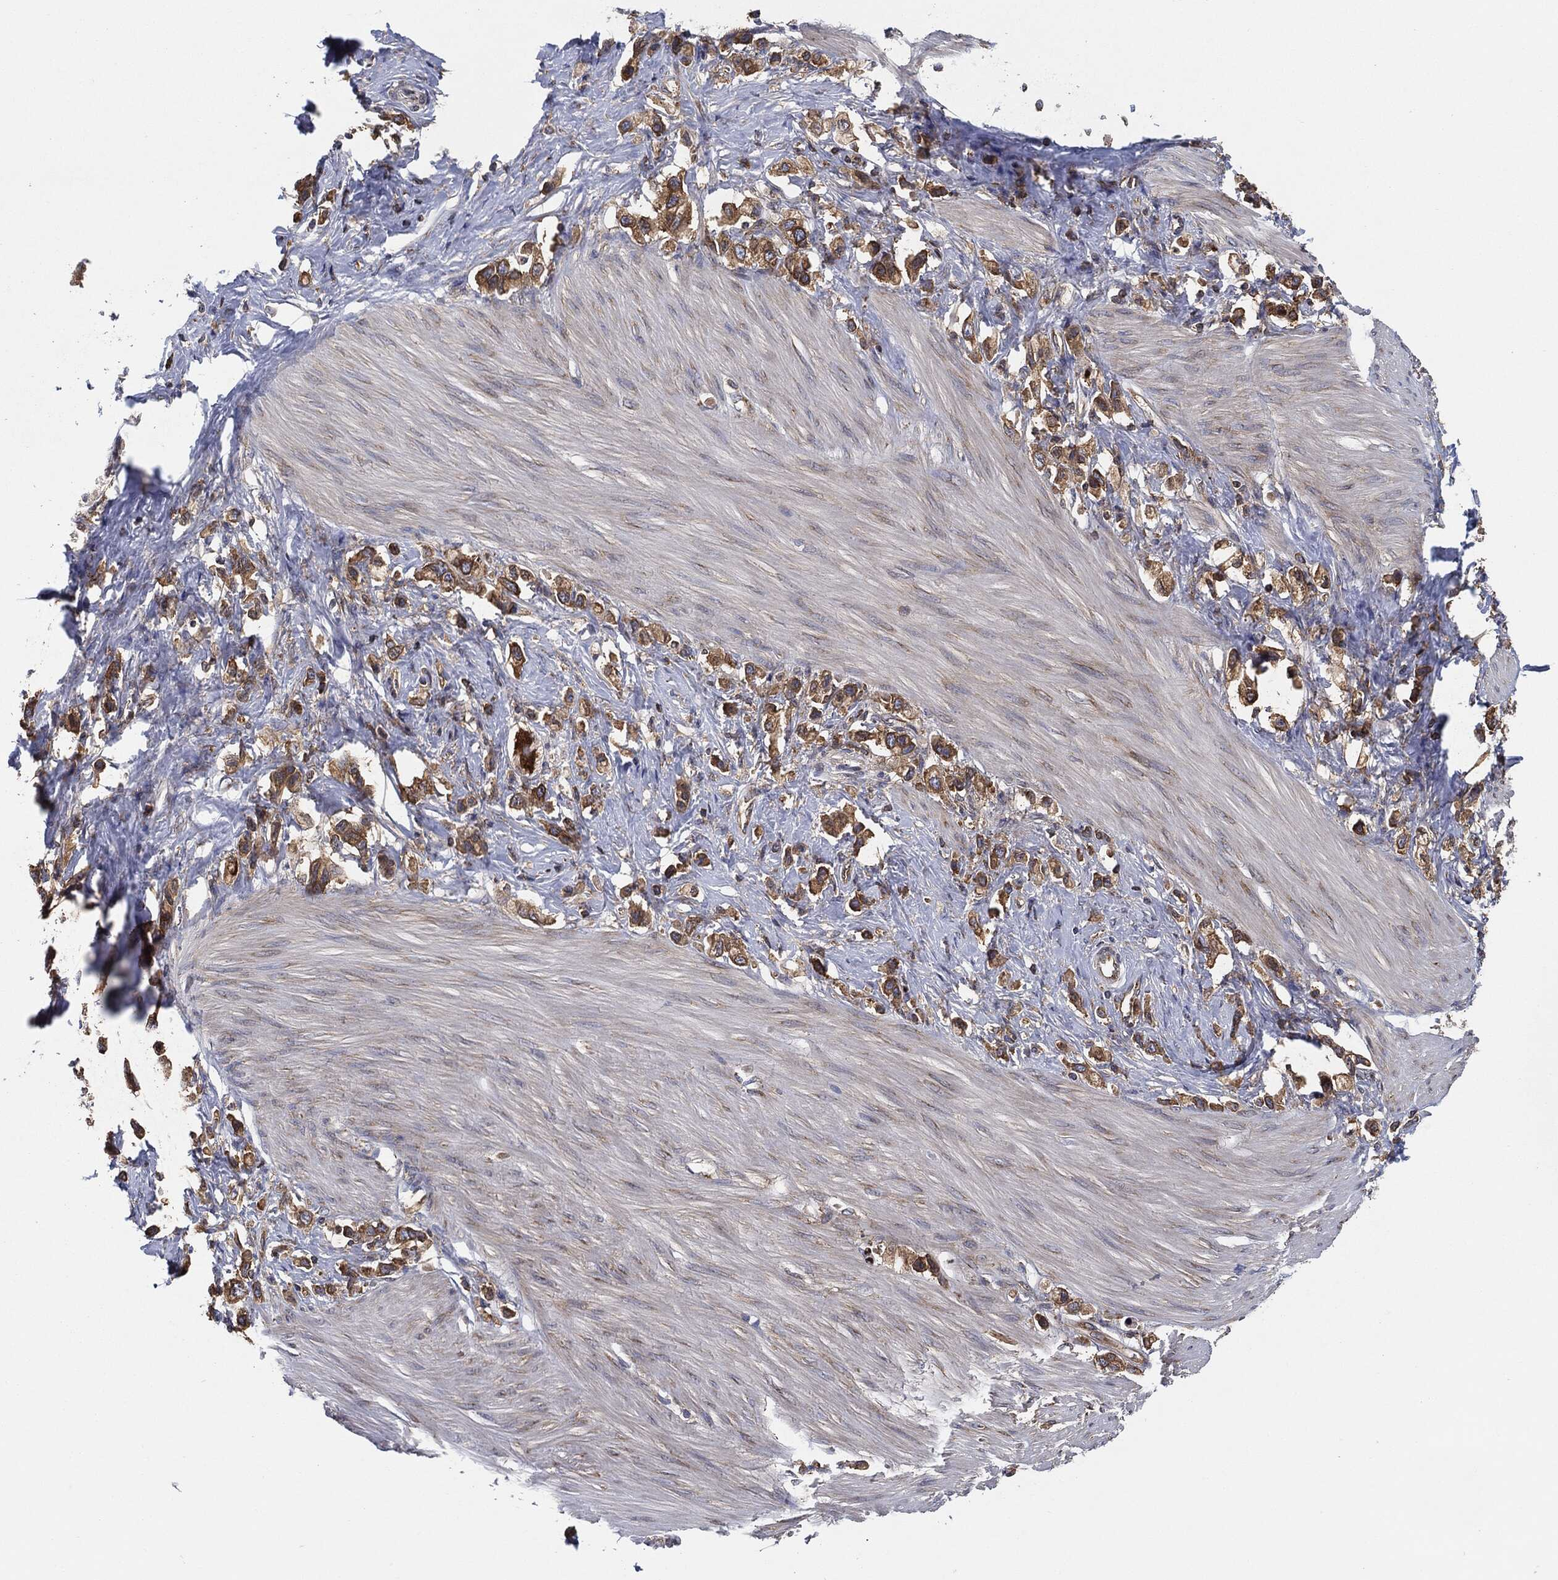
{"staining": {"intensity": "moderate", "quantity": ">75%", "location": "cytoplasmic/membranous"}, "tissue": "stomach cancer", "cell_type": "Tumor cells", "image_type": "cancer", "snomed": [{"axis": "morphology", "description": "Normal tissue, NOS"}, {"axis": "morphology", "description": "Adenocarcinoma, NOS"}, {"axis": "morphology", "description": "Adenocarcinoma, High grade"}, {"axis": "topography", "description": "Stomach, upper"}, {"axis": "topography", "description": "Stomach"}], "caption": "The micrograph demonstrates a brown stain indicating the presence of a protein in the cytoplasmic/membranous of tumor cells in stomach cancer (adenocarcinoma).", "gene": "EIF2S2", "patient": {"sex": "female", "age": 65}}